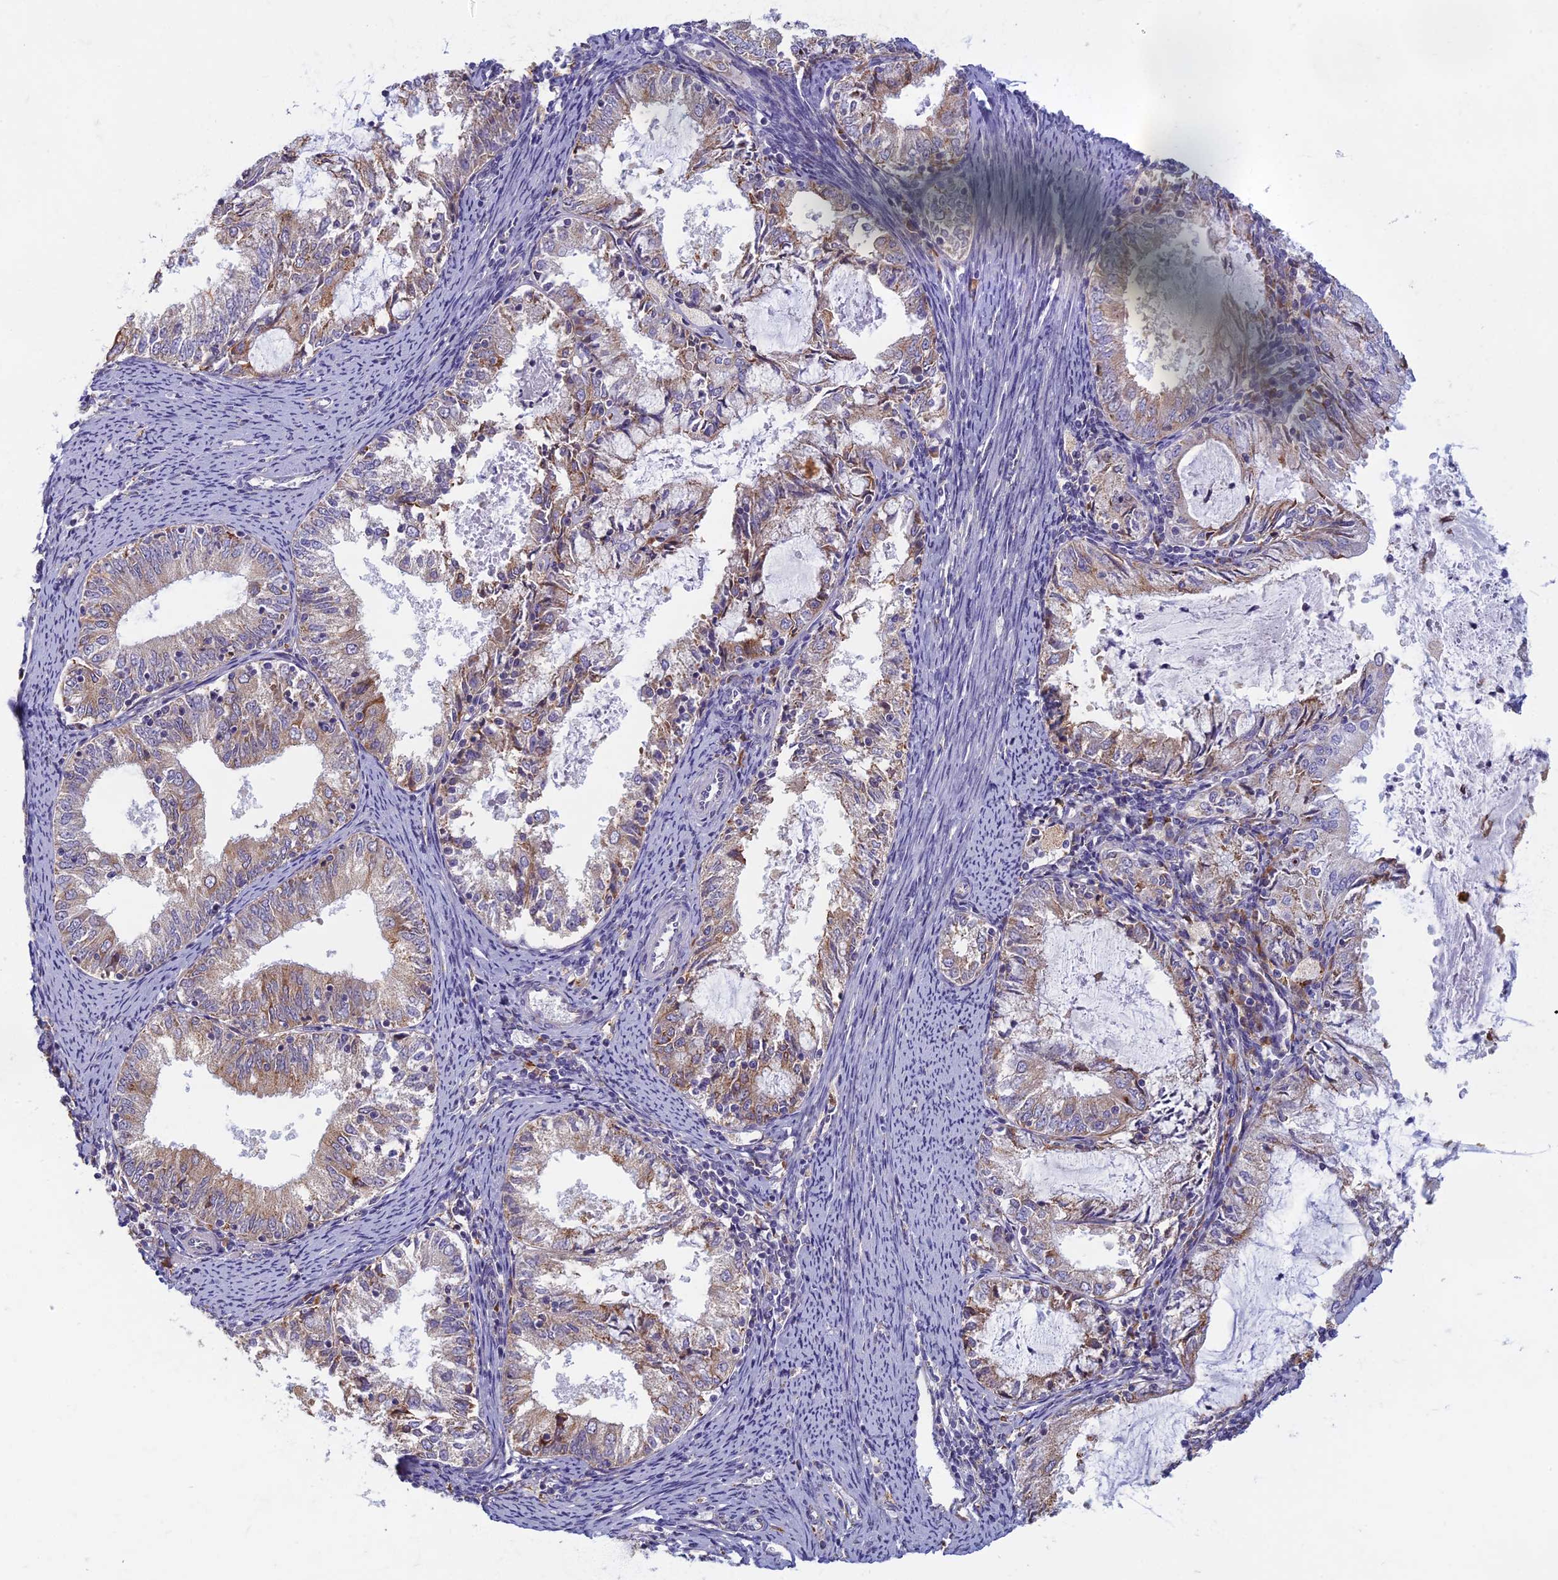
{"staining": {"intensity": "weak", "quantity": "25%-75%", "location": "cytoplasmic/membranous"}, "tissue": "endometrial cancer", "cell_type": "Tumor cells", "image_type": "cancer", "snomed": [{"axis": "morphology", "description": "Adenocarcinoma, NOS"}, {"axis": "topography", "description": "Endometrium"}], "caption": "Endometrial adenocarcinoma stained for a protein (brown) exhibits weak cytoplasmic/membranous positive positivity in approximately 25%-75% of tumor cells.", "gene": "DDX51", "patient": {"sex": "female", "age": 57}}